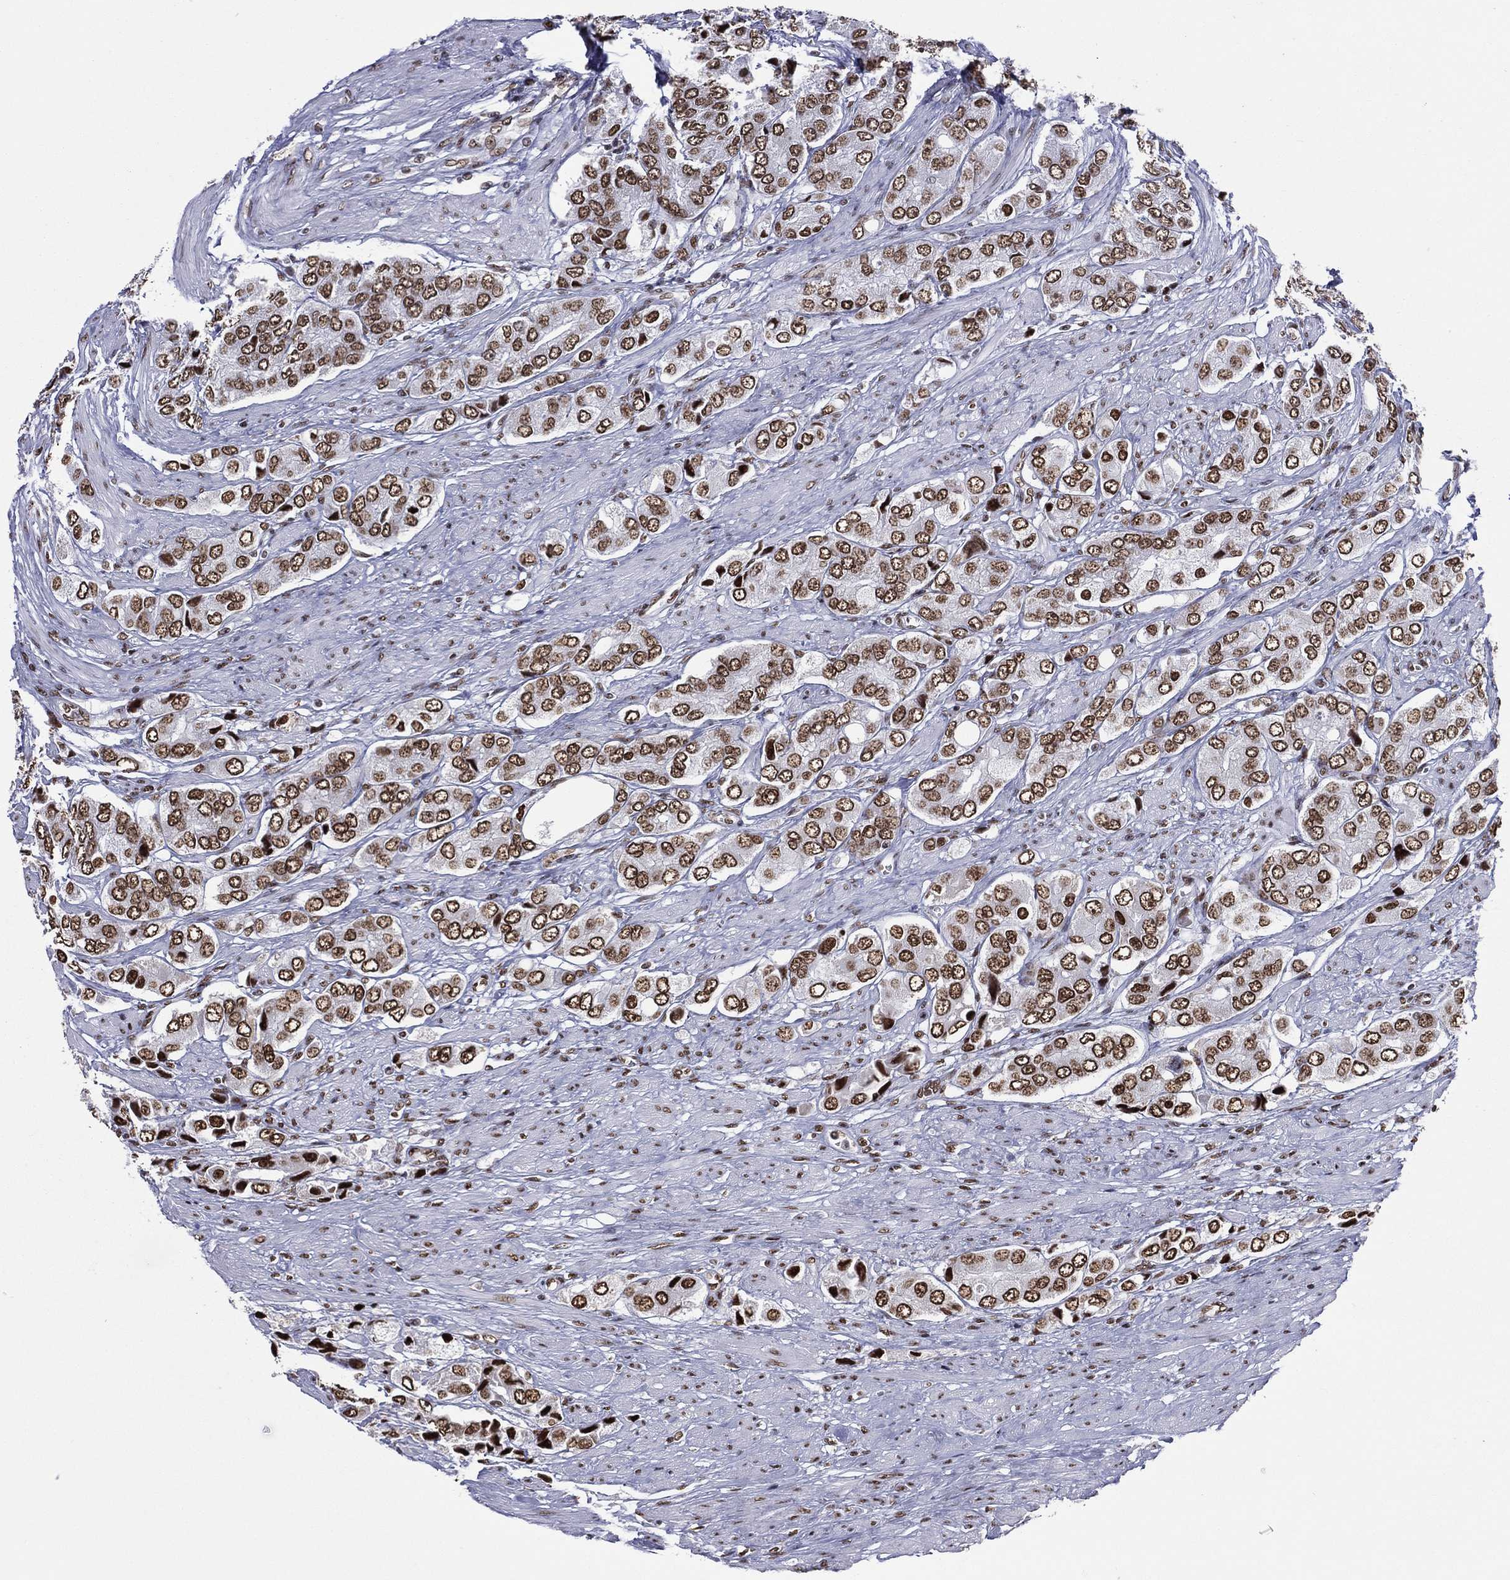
{"staining": {"intensity": "strong", "quantity": ">75%", "location": "nuclear"}, "tissue": "prostate cancer", "cell_type": "Tumor cells", "image_type": "cancer", "snomed": [{"axis": "morphology", "description": "Adenocarcinoma, Low grade"}, {"axis": "topography", "description": "Prostate"}], "caption": "Human low-grade adenocarcinoma (prostate) stained for a protein (brown) demonstrates strong nuclear positive expression in about >75% of tumor cells.", "gene": "ZNF7", "patient": {"sex": "male", "age": 69}}